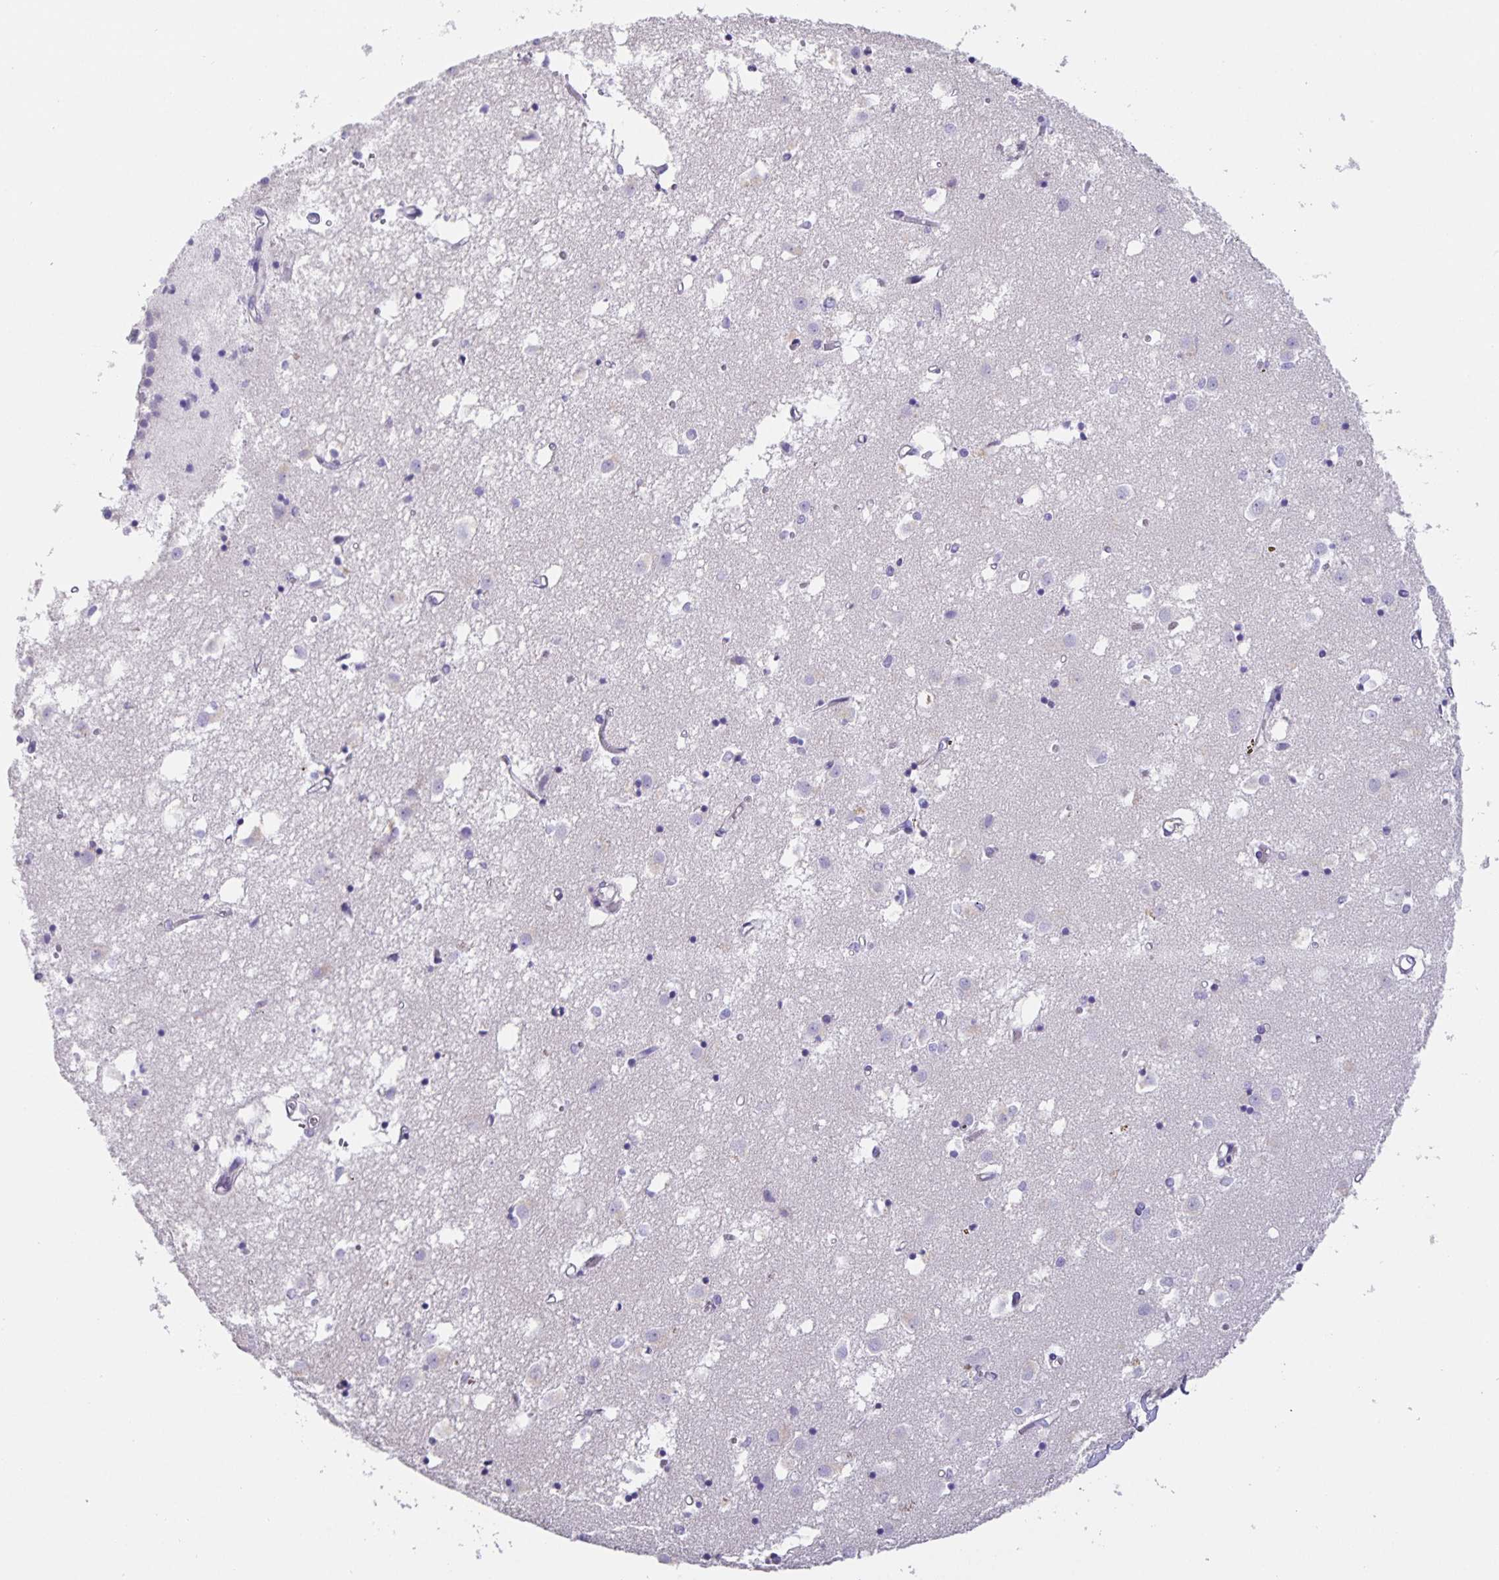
{"staining": {"intensity": "negative", "quantity": "none", "location": "none"}, "tissue": "caudate", "cell_type": "Glial cells", "image_type": "normal", "snomed": [{"axis": "morphology", "description": "Normal tissue, NOS"}, {"axis": "topography", "description": "Lateral ventricle wall"}], "caption": "DAB immunohistochemical staining of unremarkable caudate demonstrates no significant staining in glial cells. (DAB IHC with hematoxylin counter stain).", "gene": "PRR36", "patient": {"sex": "male", "age": 70}}